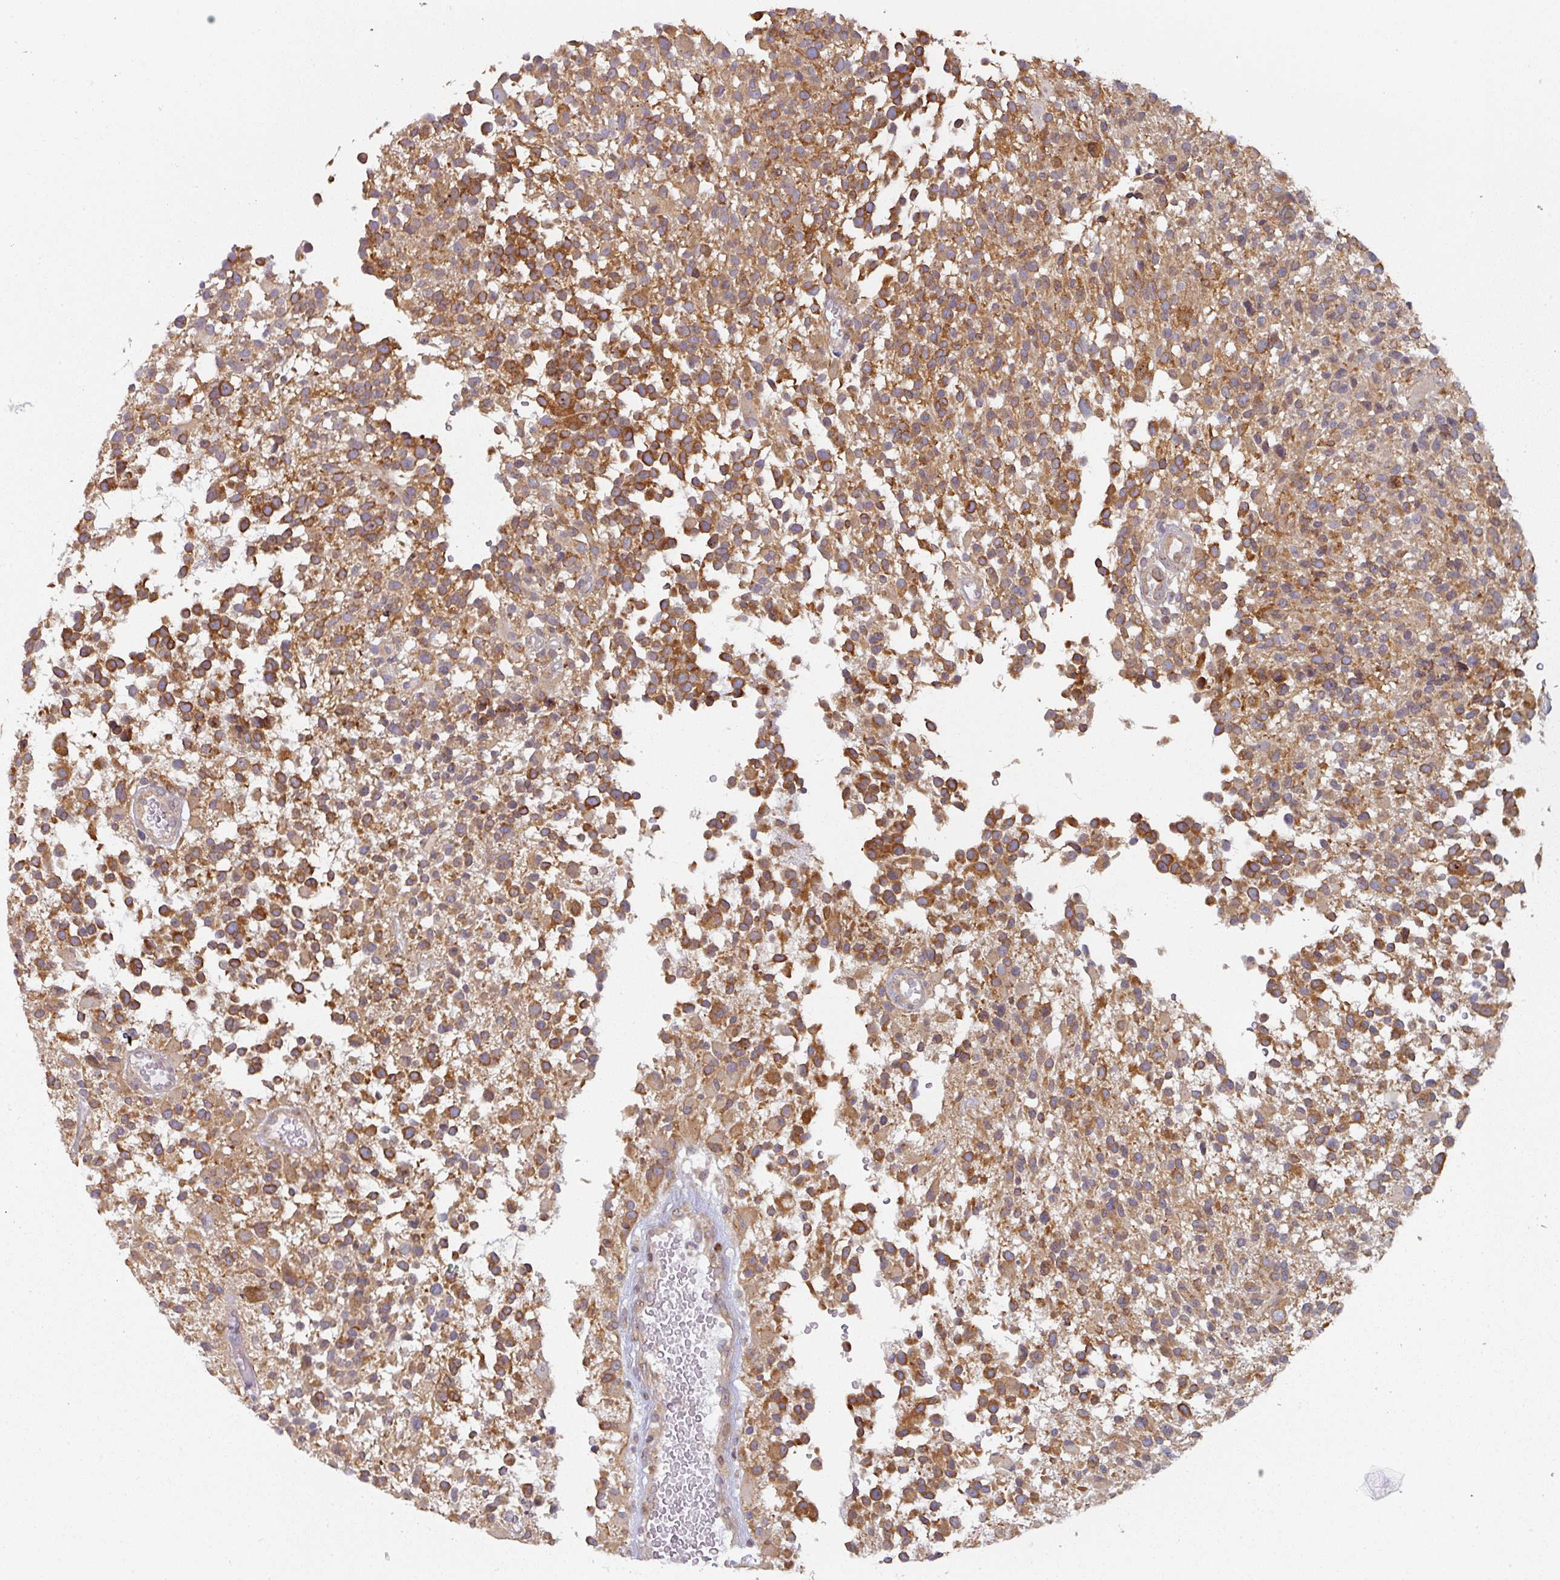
{"staining": {"intensity": "strong", "quantity": ">75%", "location": "cytoplasmic/membranous"}, "tissue": "glioma", "cell_type": "Tumor cells", "image_type": "cancer", "snomed": [{"axis": "morphology", "description": "Glioma, malignant, High grade"}, {"axis": "morphology", "description": "Glioblastoma, NOS"}, {"axis": "topography", "description": "Brain"}], "caption": "There is high levels of strong cytoplasmic/membranous expression in tumor cells of malignant glioma (high-grade), as demonstrated by immunohistochemical staining (brown color).", "gene": "TAPT1", "patient": {"sex": "male", "age": 60}}